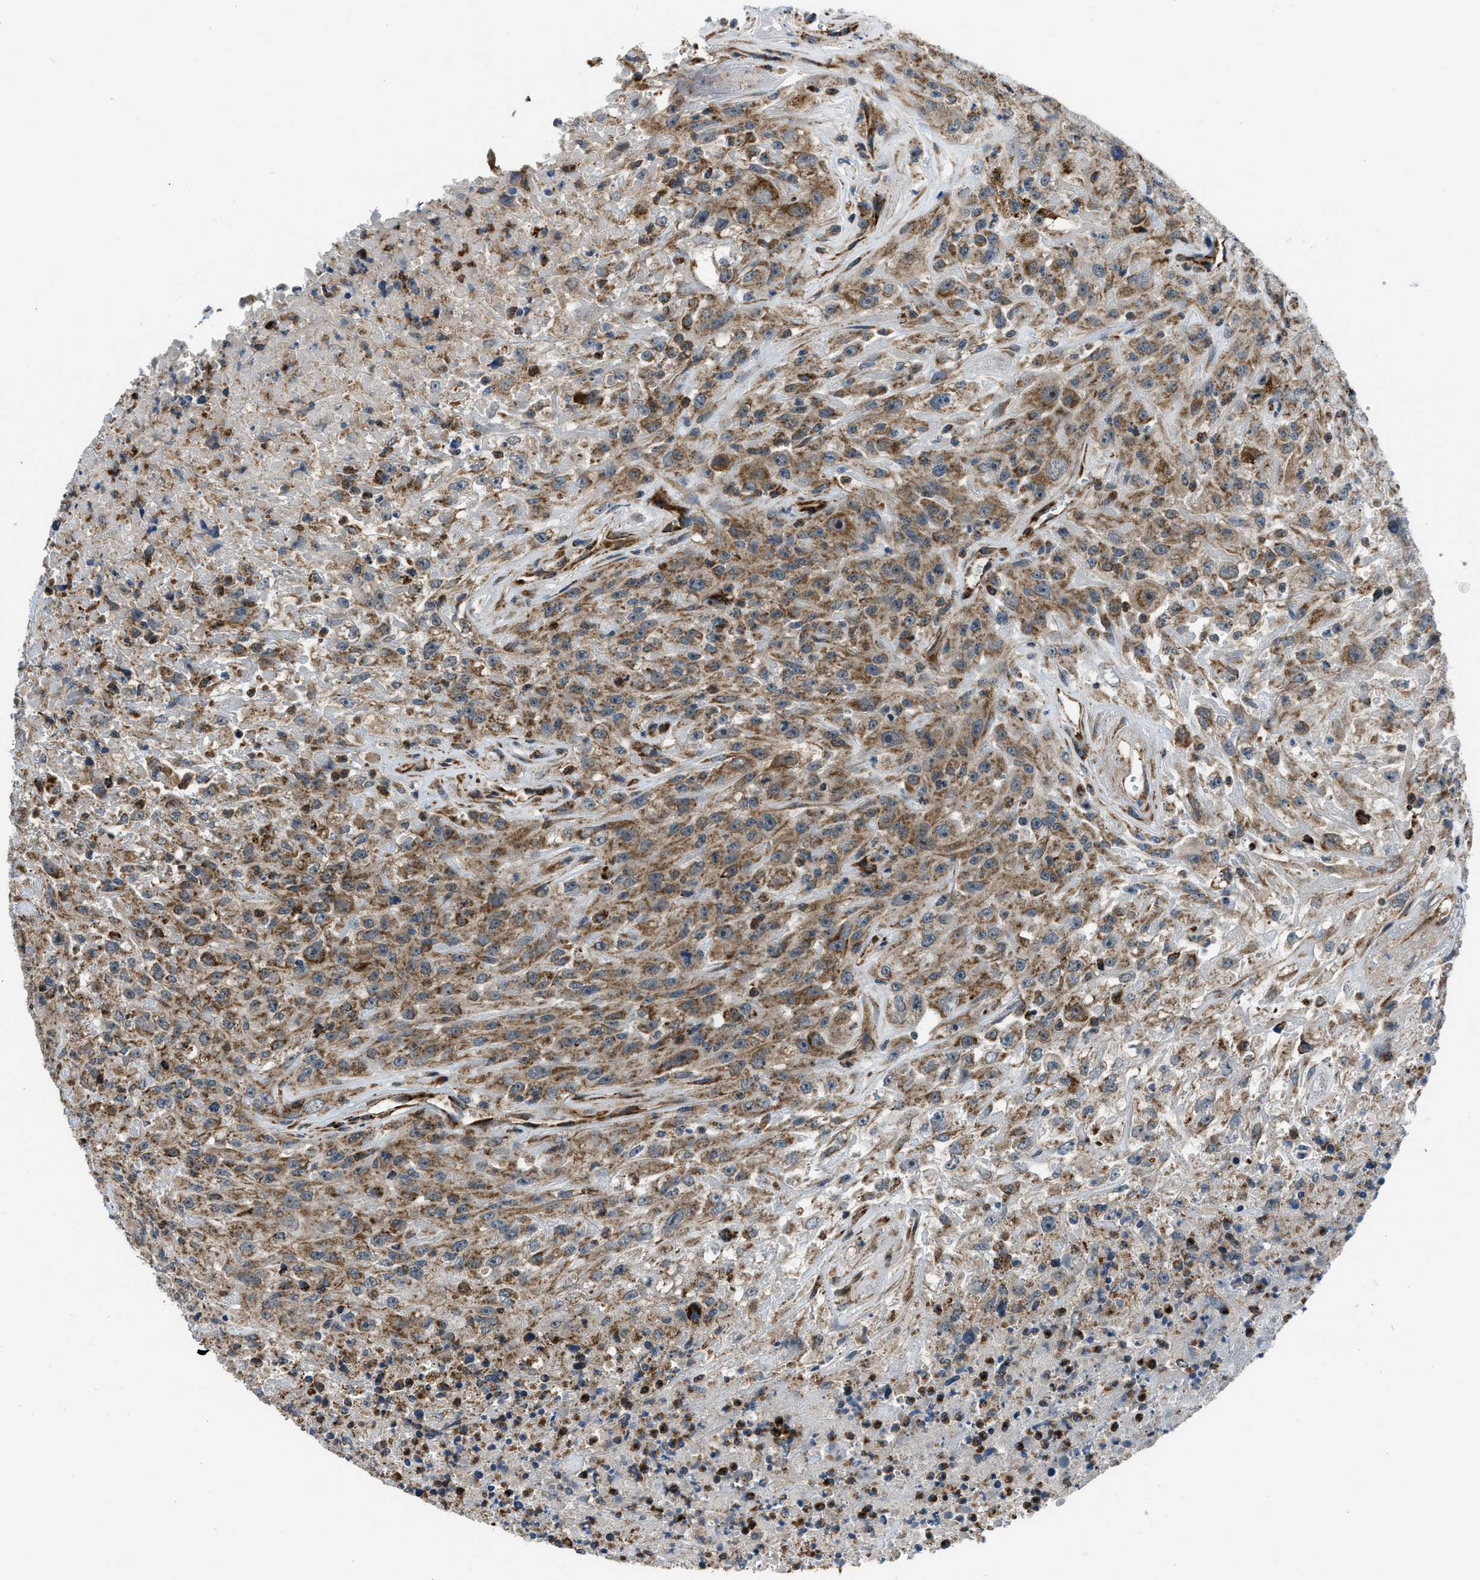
{"staining": {"intensity": "moderate", "quantity": ">75%", "location": "cytoplasmic/membranous"}, "tissue": "urothelial cancer", "cell_type": "Tumor cells", "image_type": "cancer", "snomed": [{"axis": "morphology", "description": "Urothelial carcinoma, High grade"}, {"axis": "topography", "description": "Urinary bladder"}], "caption": "This micrograph exhibits immunohistochemistry staining of high-grade urothelial carcinoma, with medium moderate cytoplasmic/membranous expression in about >75% of tumor cells.", "gene": "GSDME", "patient": {"sex": "male", "age": 46}}